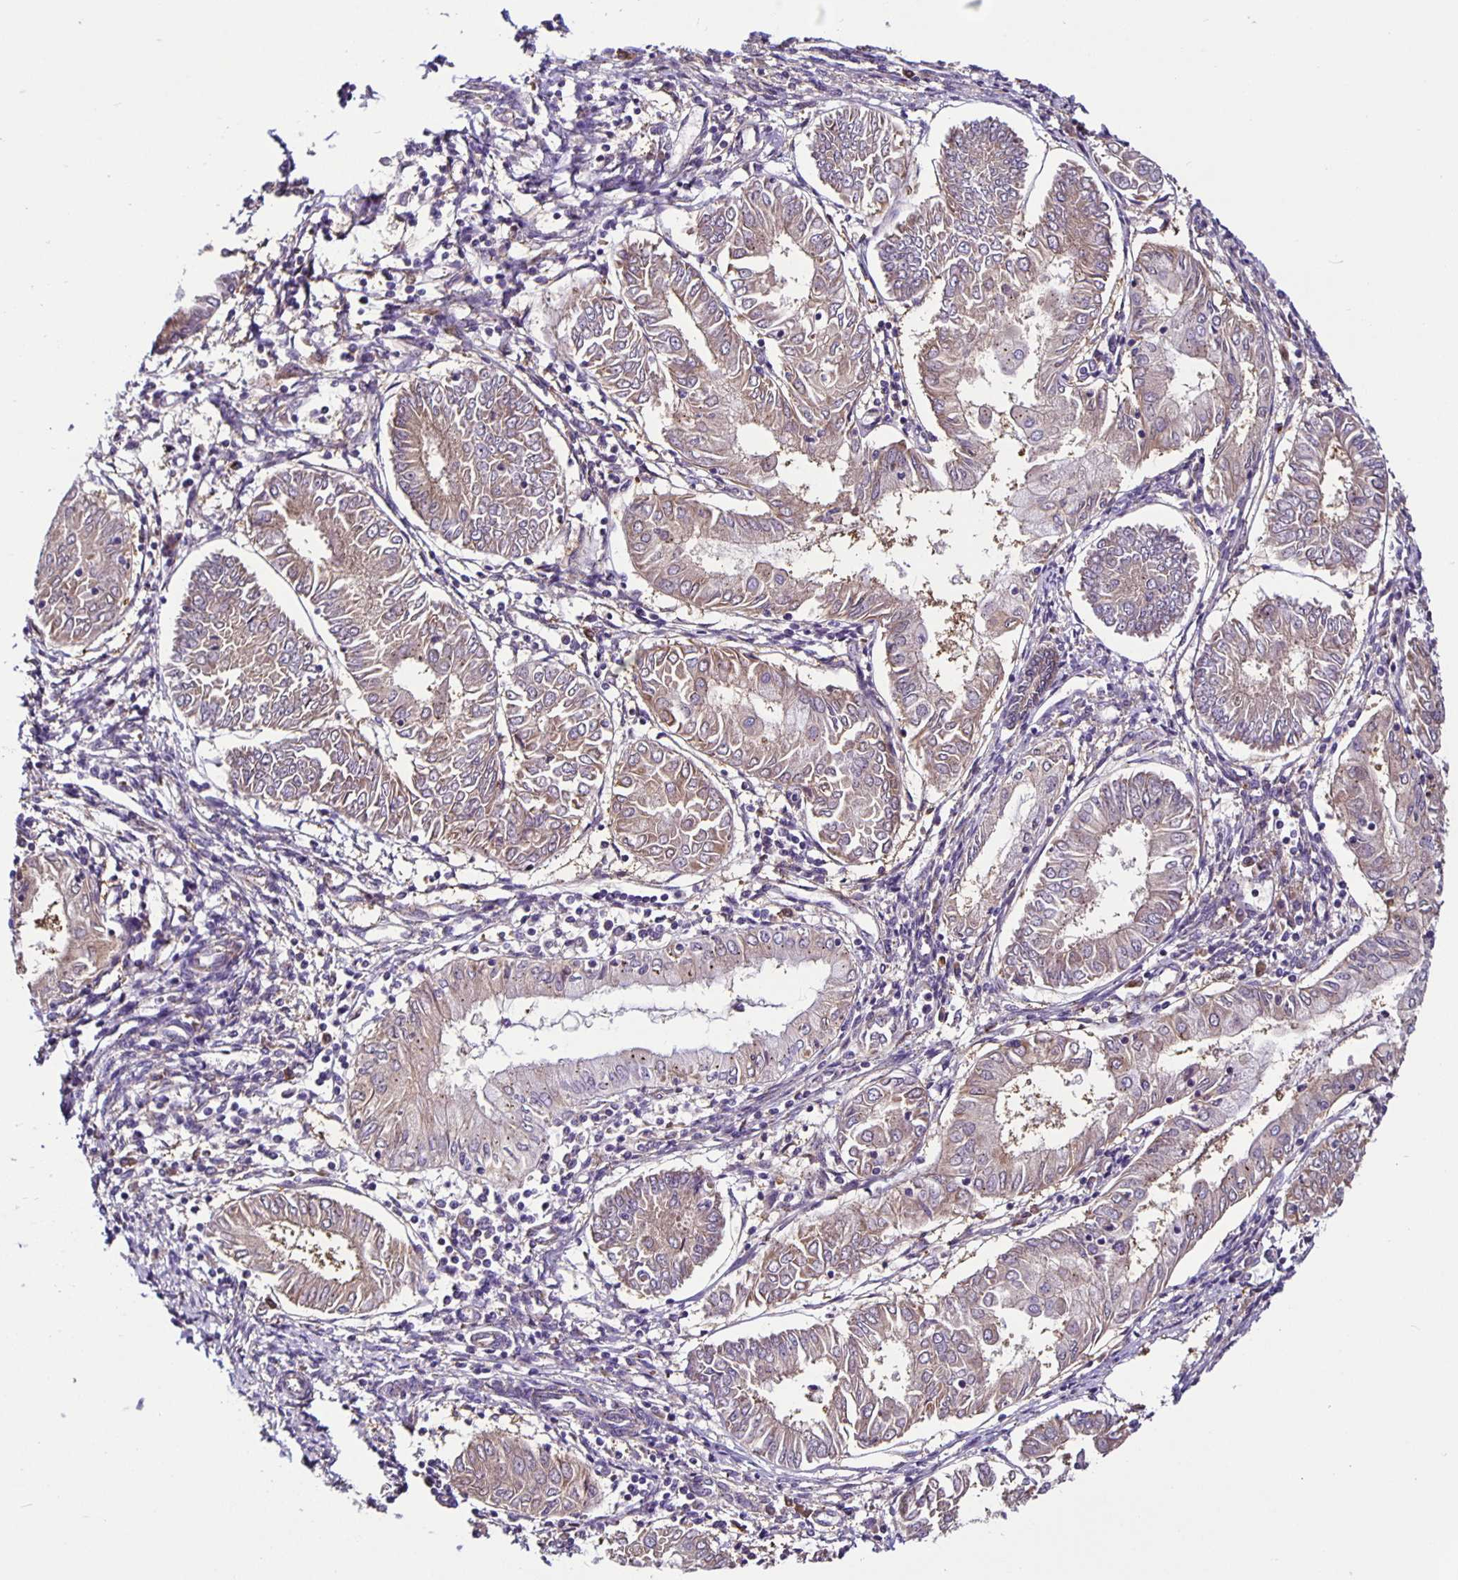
{"staining": {"intensity": "weak", "quantity": "25%-75%", "location": "cytoplasmic/membranous"}, "tissue": "endometrial cancer", "cell_type": "Tumor cells", "image_type": "cancer", "snomed": [{"axis": "morphology", "description": "Adenocarcinoma, NOS"}, {"axis": "topography", "description": "Endometrium"}], "caption": "Adenocarcinoma (endometrial) stained for a protein (brown) shows weak cytoplasmic/membranous positive positivity in about 25%-75% of tumor cells.", "gene": "SNX5", "patient": {"sex": "female", "age": 68}}